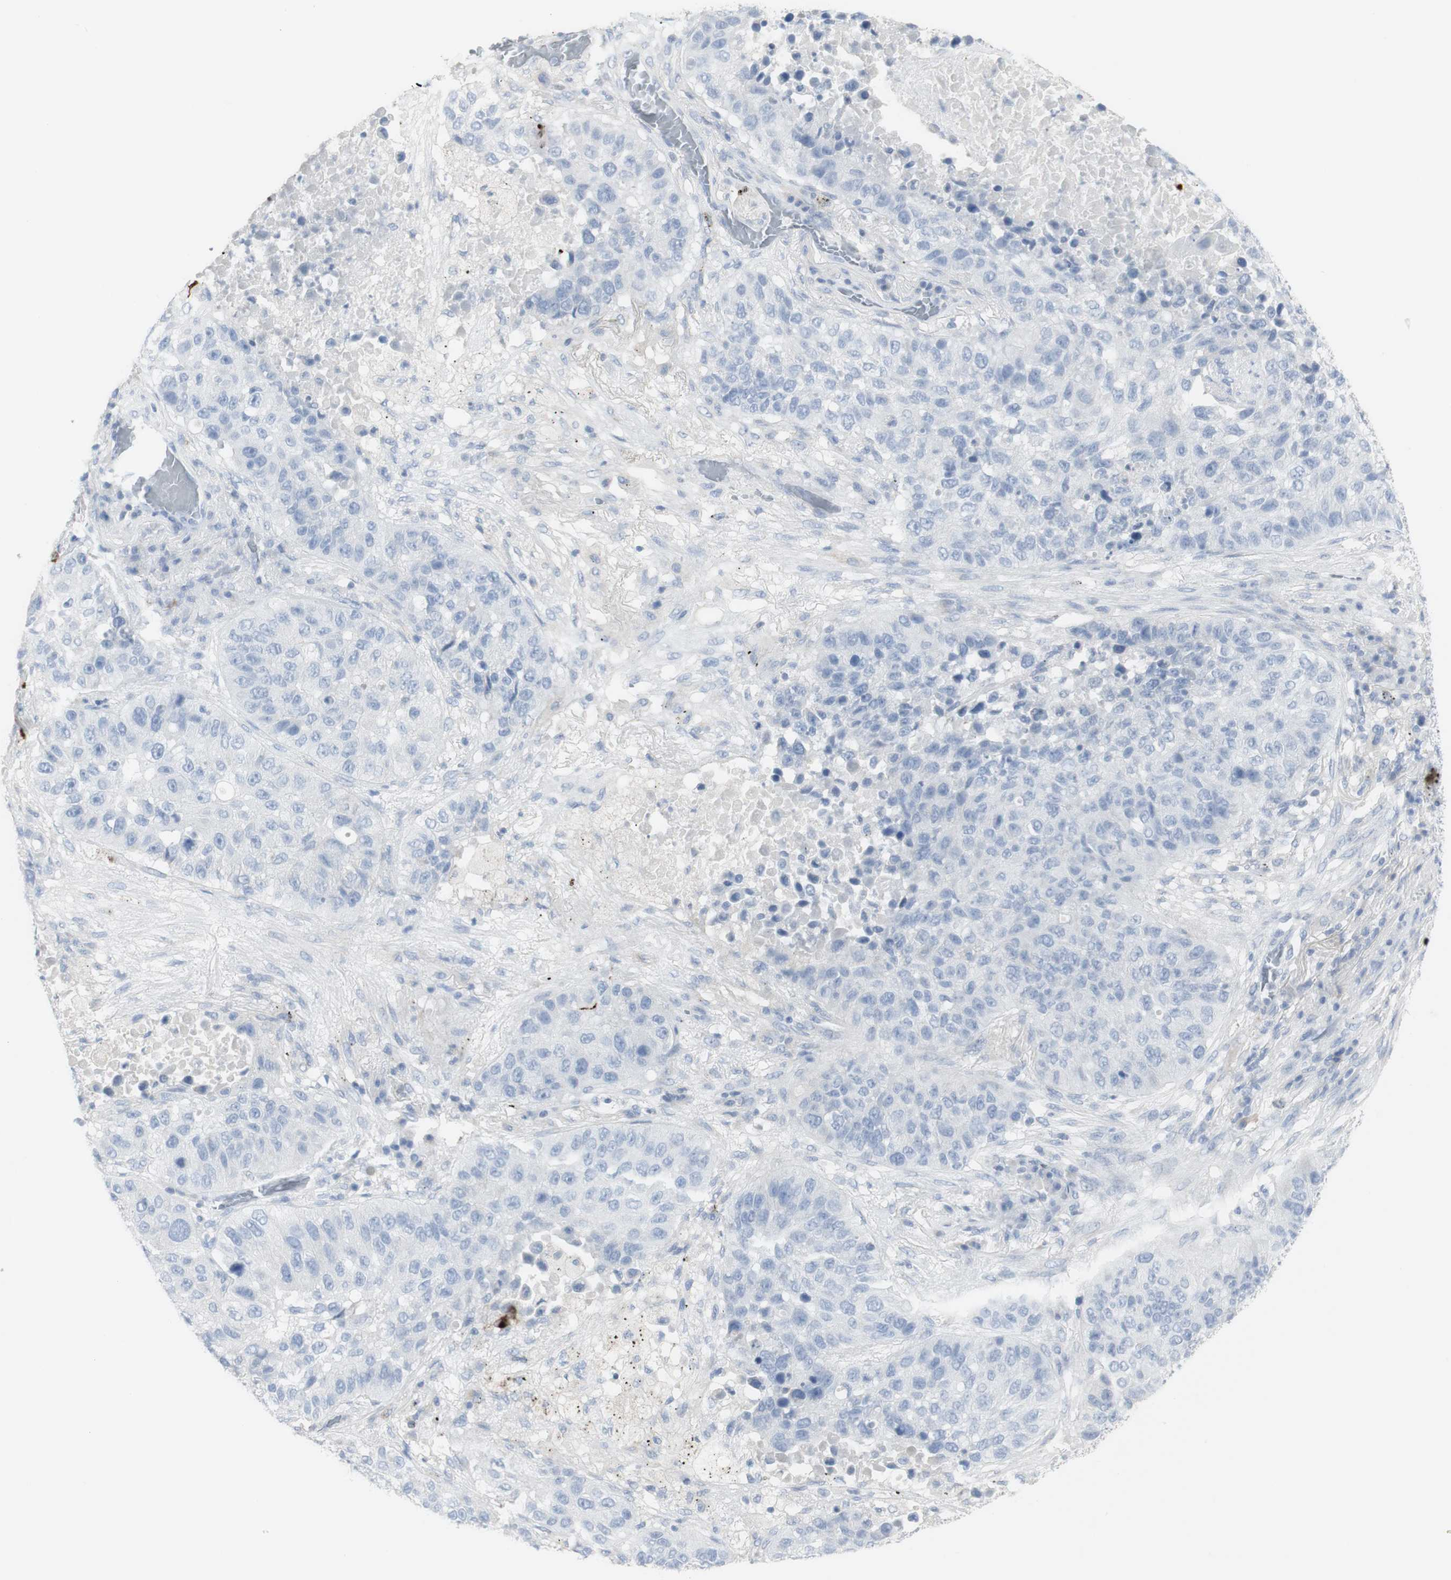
{"staining": {"intensity": "negative", "quantity": "none", "location": "none"}, "tissue": "lung cancer", "cell_type": "Tumor cells", "image_type": "cancer", "snomed": [{"axis": "morphology", "description": "Squamous cell carcinoma, NOS"}, {"axis": "topography", "description": "Lung"}], "caption": "Micrograph shows no significant protein staining in tumor cells of lung cancer. Nuclei are stained in blue.", "gene": "CD207", "patient": {"sex": "male", "age": 57}}